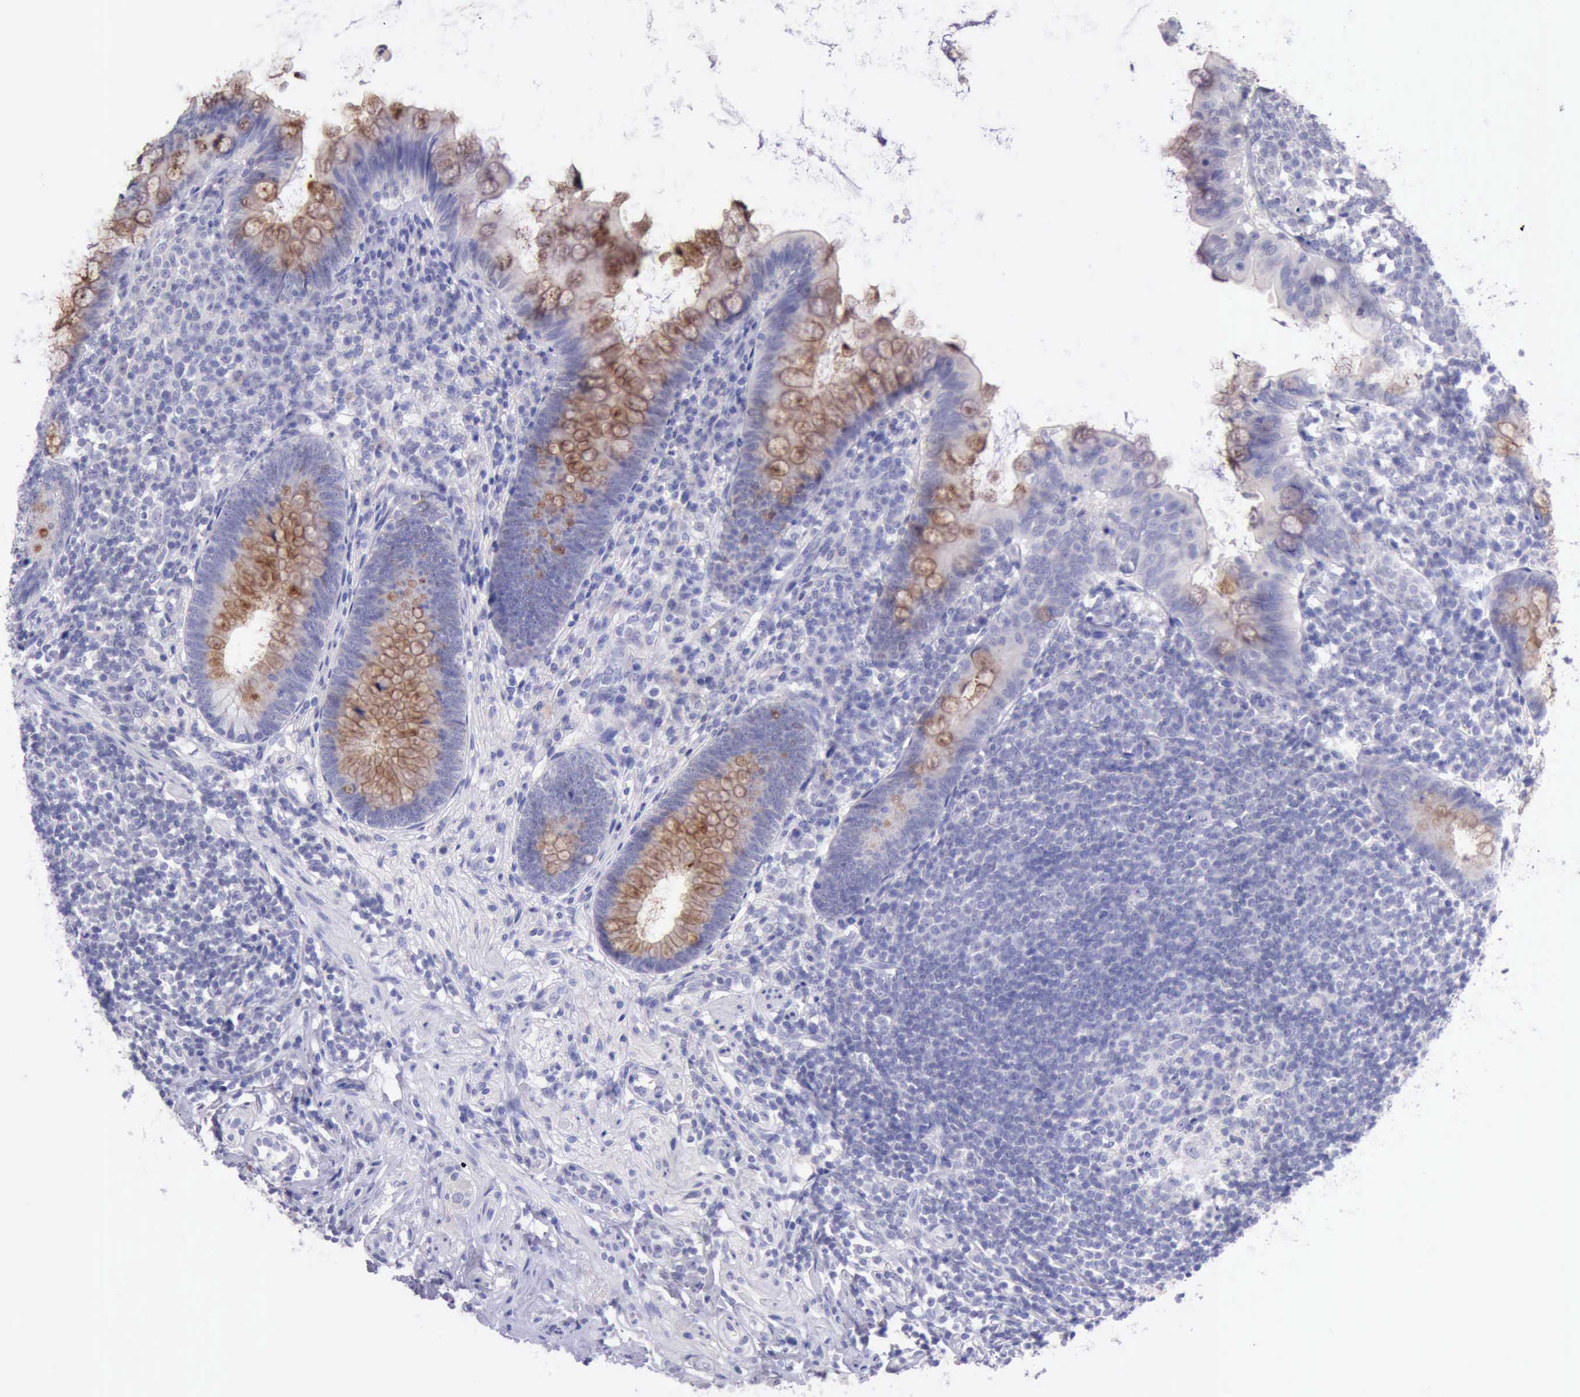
{"staining": {"intensity": "weak", "quantity": ">75%", "location": "cytoplasmic/membranous"}, "tissue": "appendix", "cell_type": "Glandular cells", "image_type": "normal", "snomed": [{"axis": "morphology", "description": "Normal tissue, NOS"}, {"axis": "topography", "description": "Appendix"}], "caption": "Protein expression by immunohistochemistry shows weak cytoplasmic/membranous expression in approximately >75% of glandular cells in unremarkable appendix.", "gene": "LRFN5", "patient": {"sex": "female", "age": 66}}